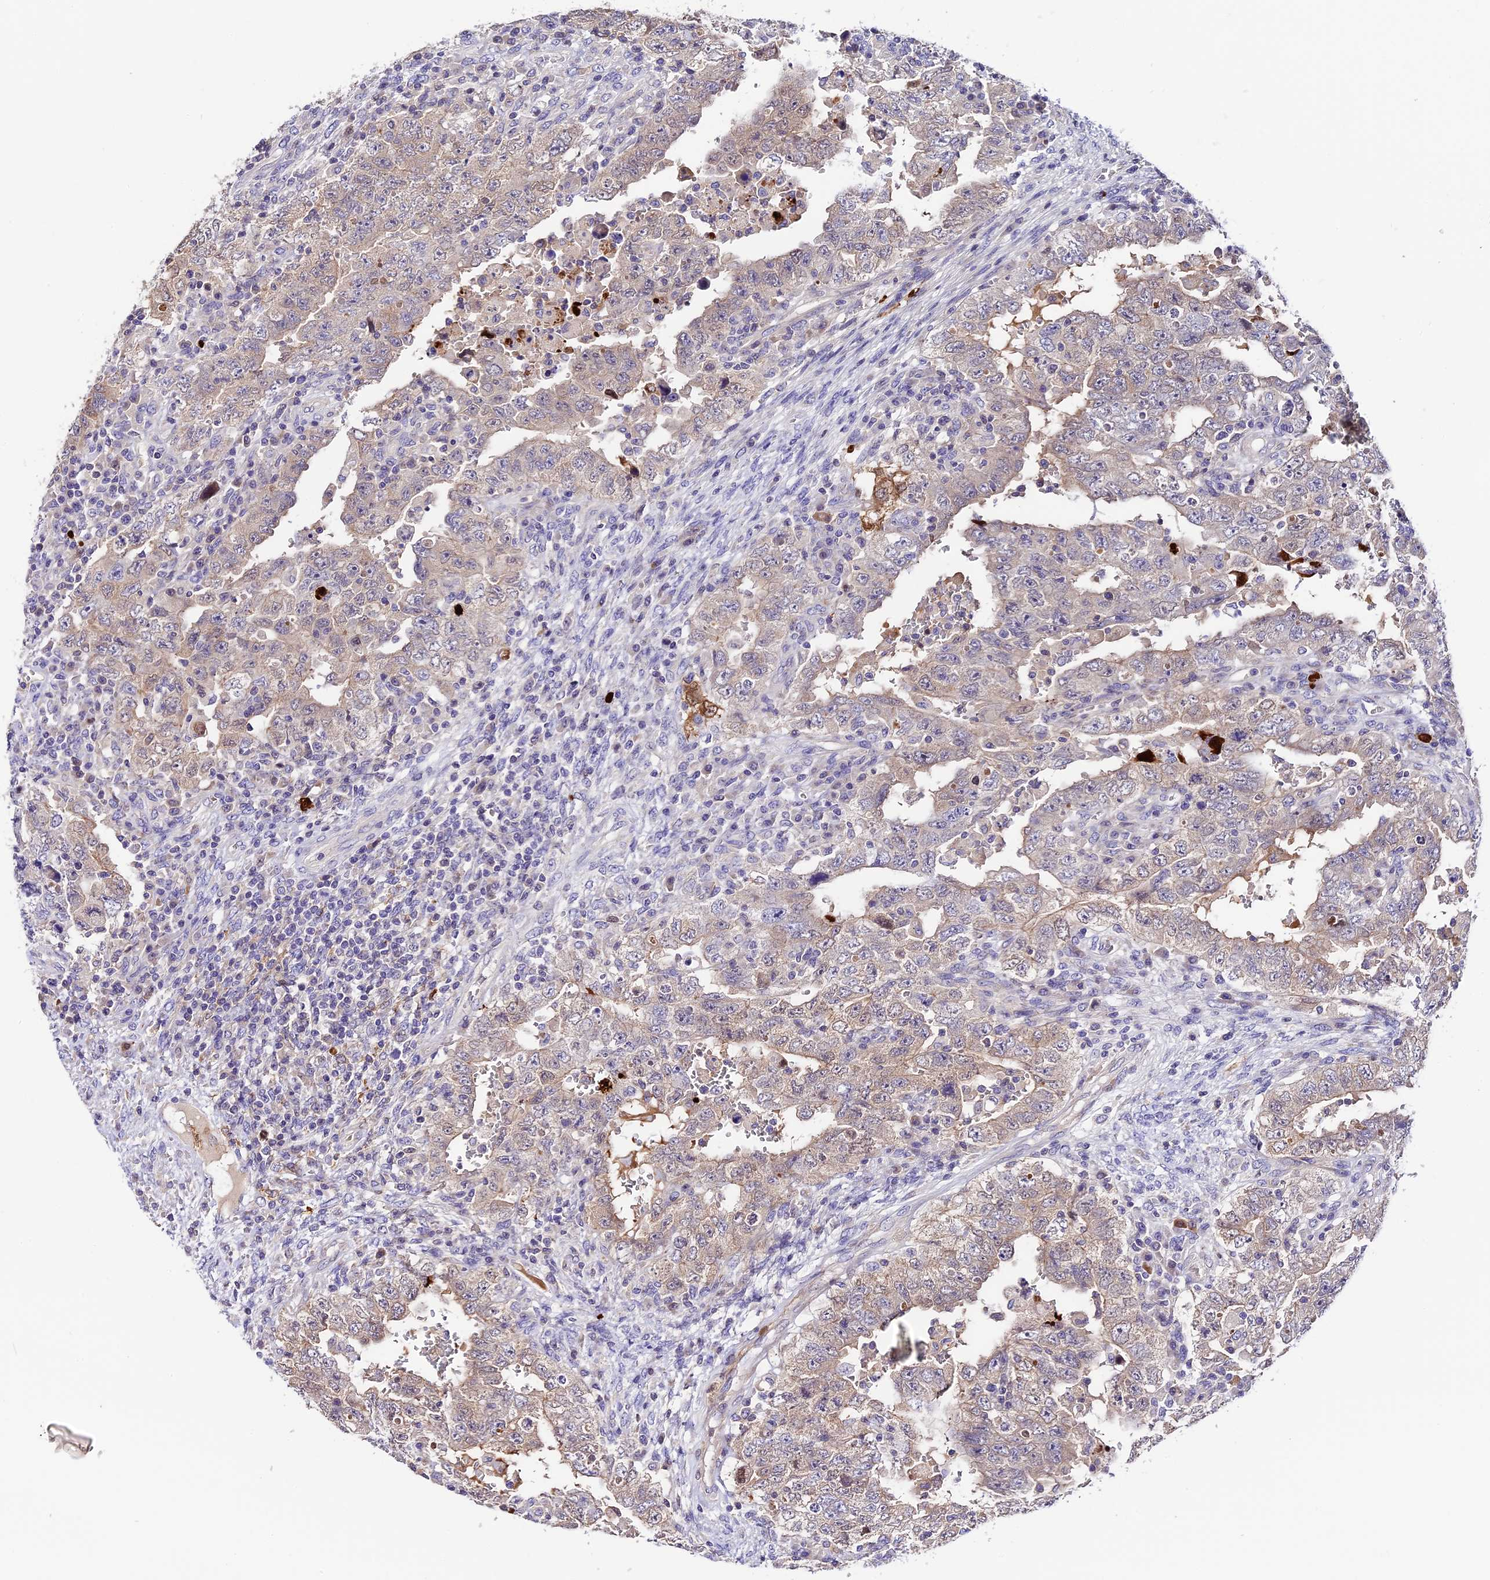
{"staining": {"intensity": "weak", "quantity": "25%-75%", "location": "cytoplasmic/membranous"}, "tissue": "testis cancer", "cell_type": "Tumor cells", "image_type": "cancer", "snomed": [{"axis": "morphology", "description": "Carcinoma, Embryonal, NOS"}, {"axis": "topography", "description": "Testis"}], "caption": "An IHC photomicrograph of tumor tissue is shown. Protein staining in brown shows weak cytoplasmic/membranous positivity in embryonal carcinoma (testis) within tumor cells.", "gene": "MAP3K7CL", "patient": {"sex": "male", "age": 26}}